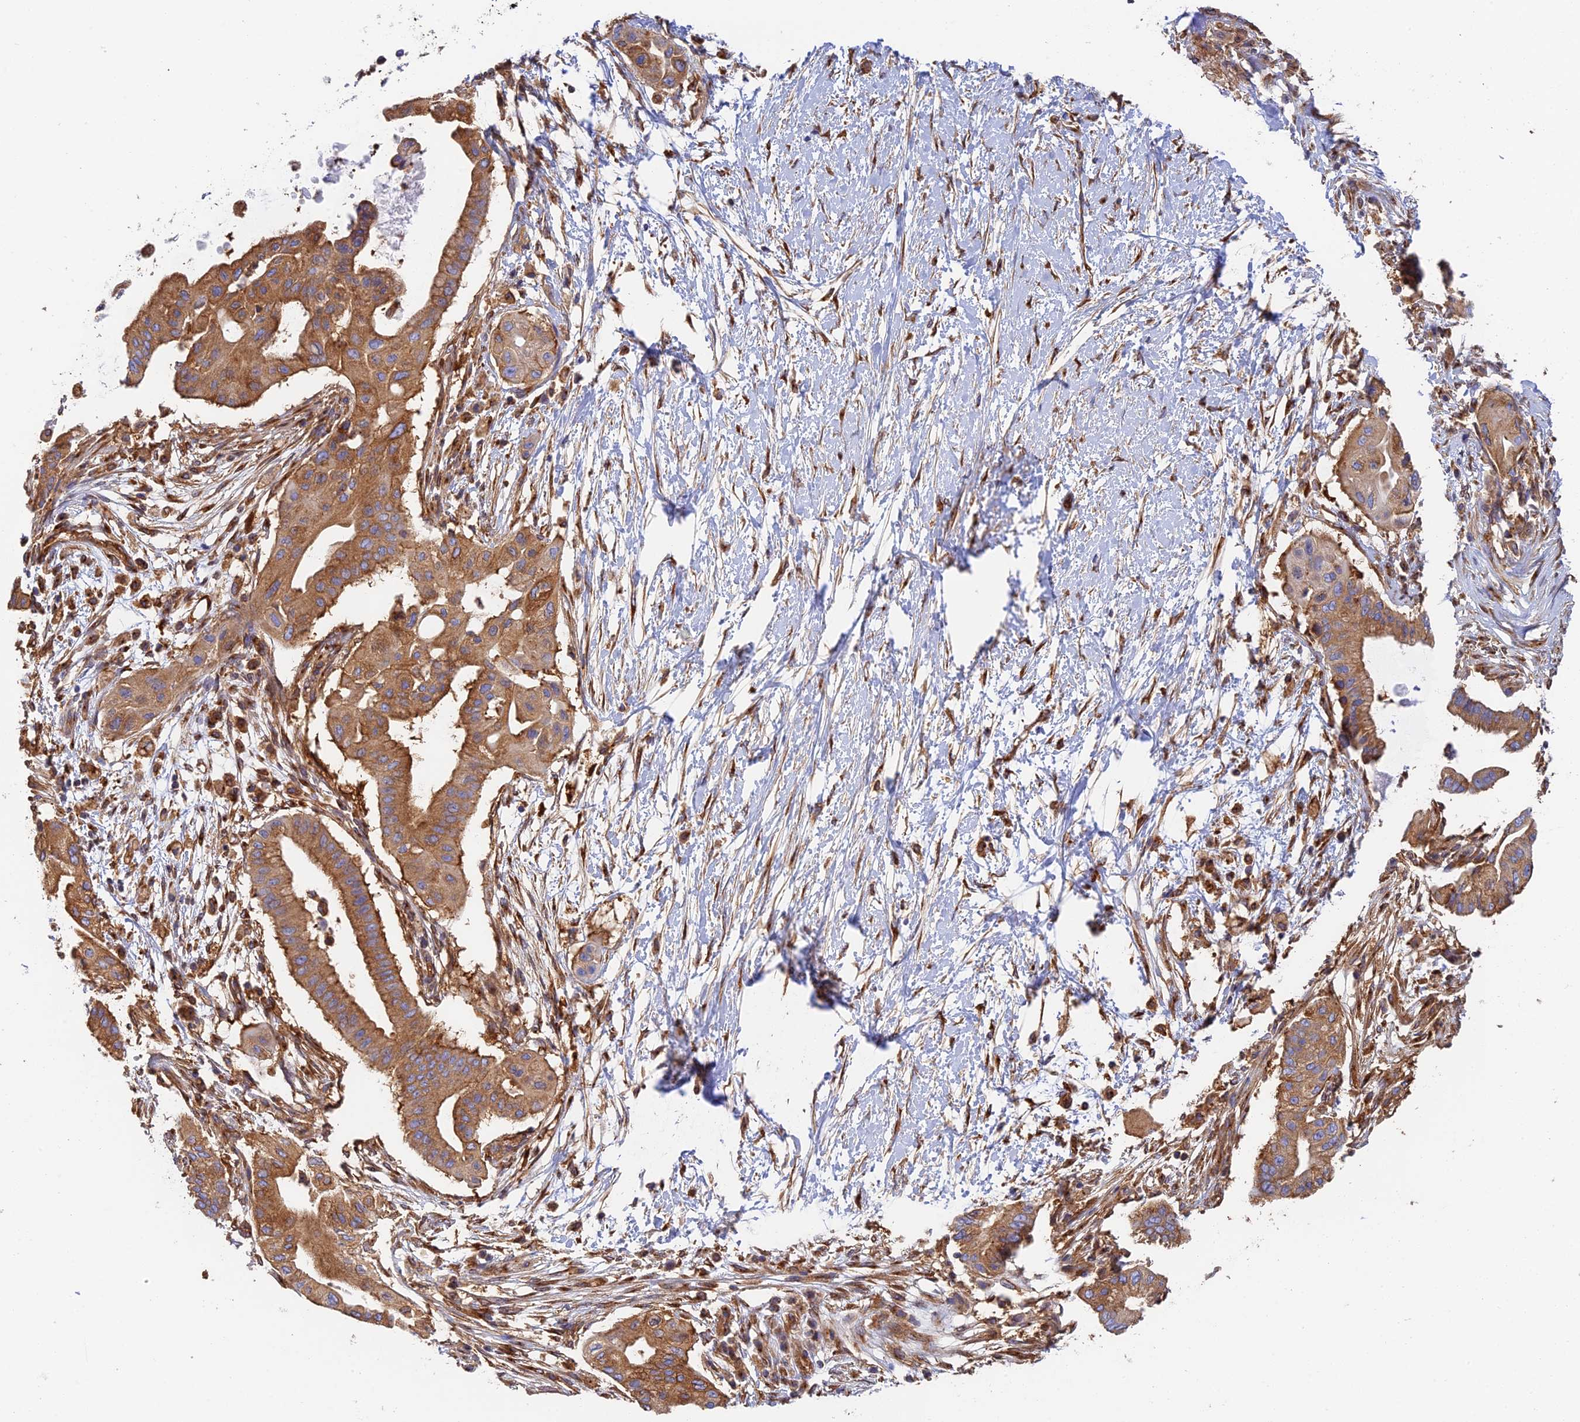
{"staining": {"intensity": "moderate", "quantity": ">75%", "location": "cytoplasmic/membranous"}, "tissue": "pancreatic cancer", "cell_type": "Tumor cells", "image_type": "cancer", "snomed": [{"axis": "morphology", "description": "Adenocarcinoma, NOS"}, {"axis": "topography", "description": "Pancreas"}], "caption": "Brown immunohistochemical staining in pancreatic cancer reveals moderate cytoplasmic/membranous staining in approximately >75% of tumor cells. The staining was performed using DAB (3,3'-diaminobenzidine), with brown indicating positive protein expression. Nuclei are stained blue with hematoxylin.", "gene": "DCTN2", "patient": {"sex": "male", "age": 68}}